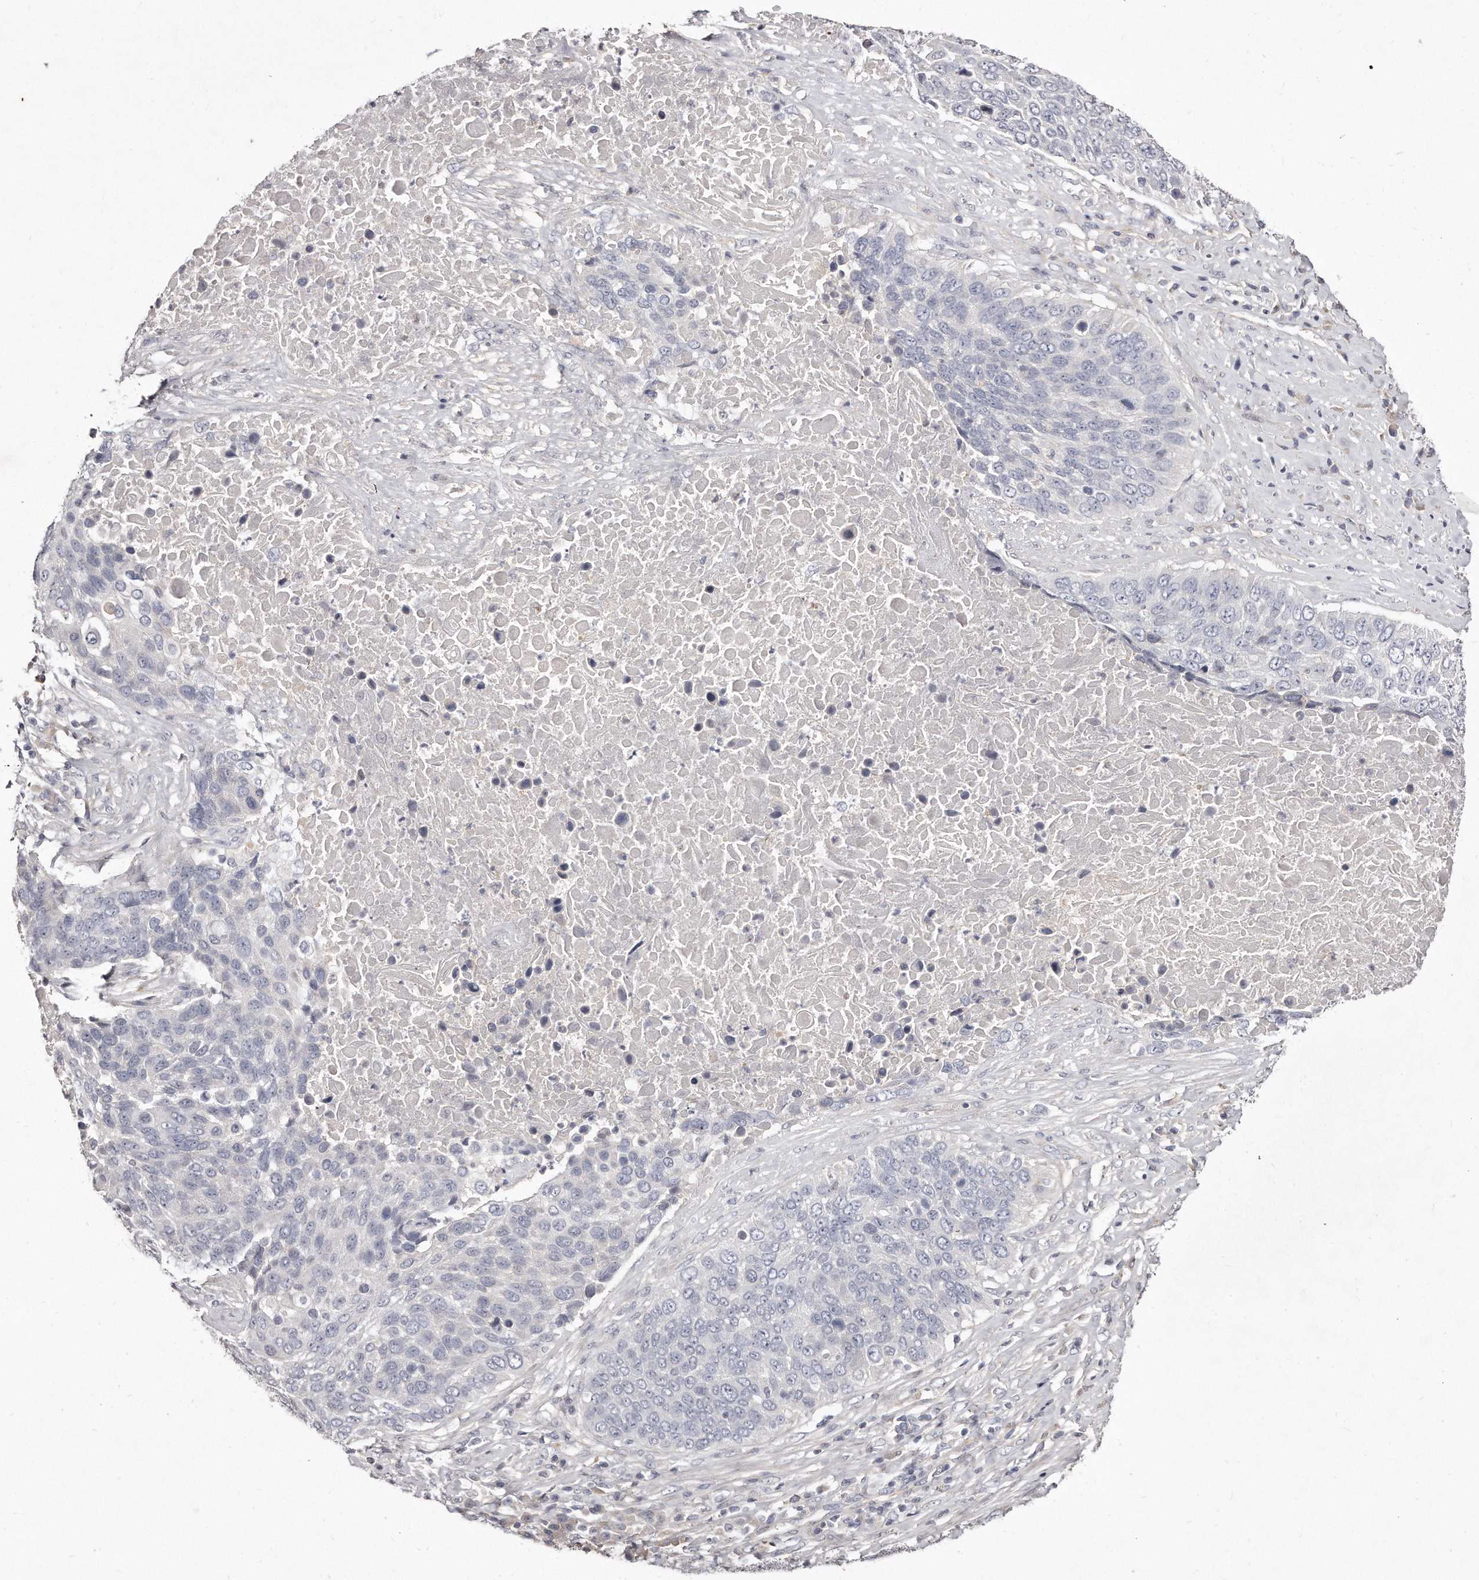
{"staining": {"intensity": "negative", "quantity": "none", "location": "none"}, "tissue": "lung cancer", "cell_type": "Tumor cells", "image_type": "cancer", "snomed": [{"axis": "morphology", "description": "Squamous cell carcinoma, NOS"}, {"axis": "topography", "description": "Lung"}], "caption": "A photomicrograph of human squamous cell carcinoma (lung) is negative for staining in tumor cells.", "gene": "TTLL4", "patient": {"sex": "male", "age": 66}}